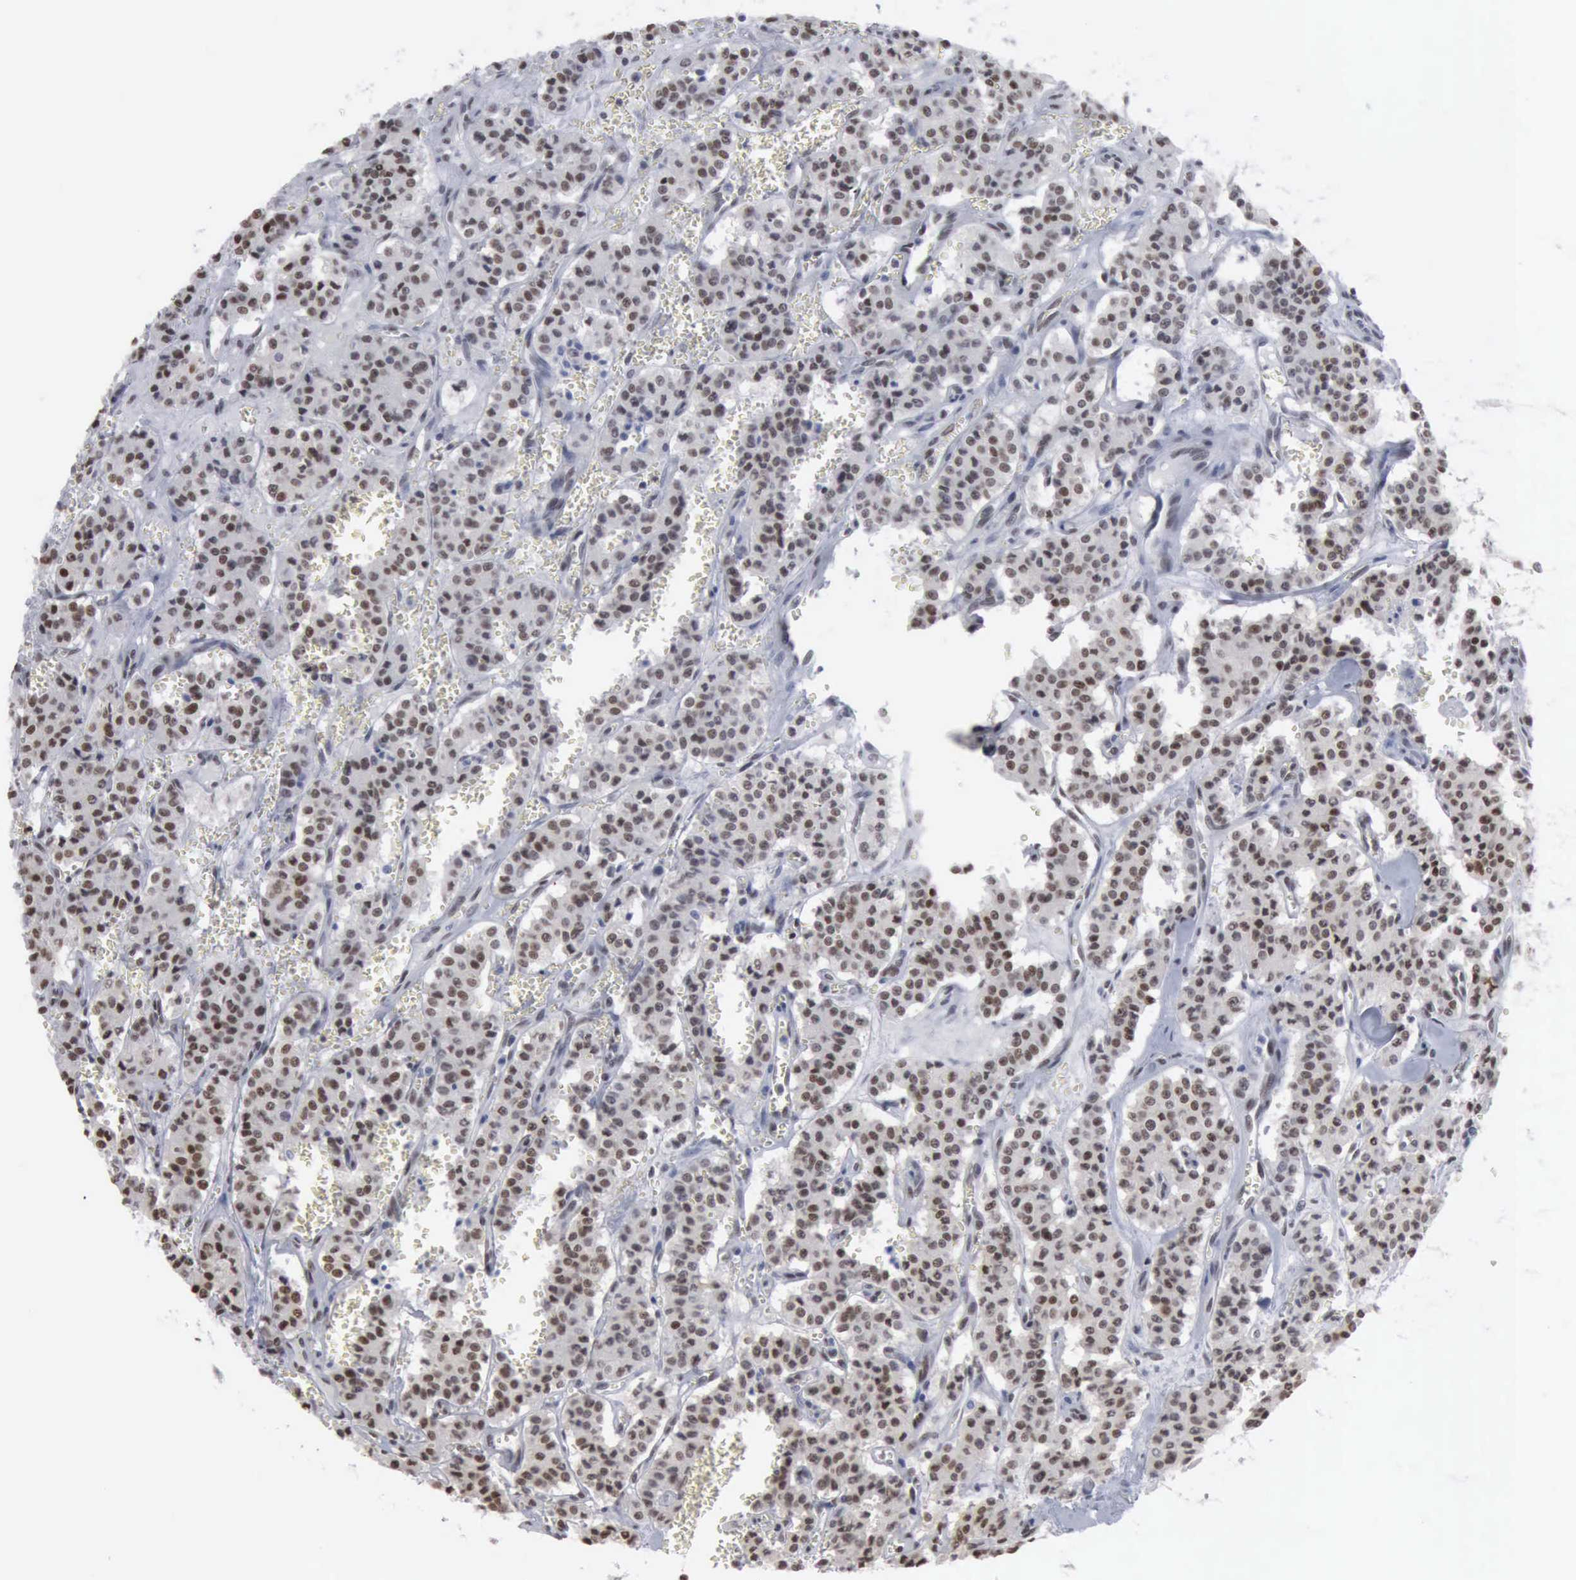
{"staining": {"intensity": "strong", "quantity": ">75%", "location": "nuclear"}, "tissue": "carcinoid", "cell_type": "Tumor cells", "image_type": "cancer", "snomed": [{"axis": "morphology", "description": "Carcinoid, malignant, NOS"}, {"axis": "topography", "description": "Bronchus"}], "caption": "There is high levels of strong nuclear expression in tumor cells of malignant carcinoid, as demonstrated by immunohistochemical staining (brown color).", "gene": "XPA", "patient": {"sex": "male", "age": 55}}